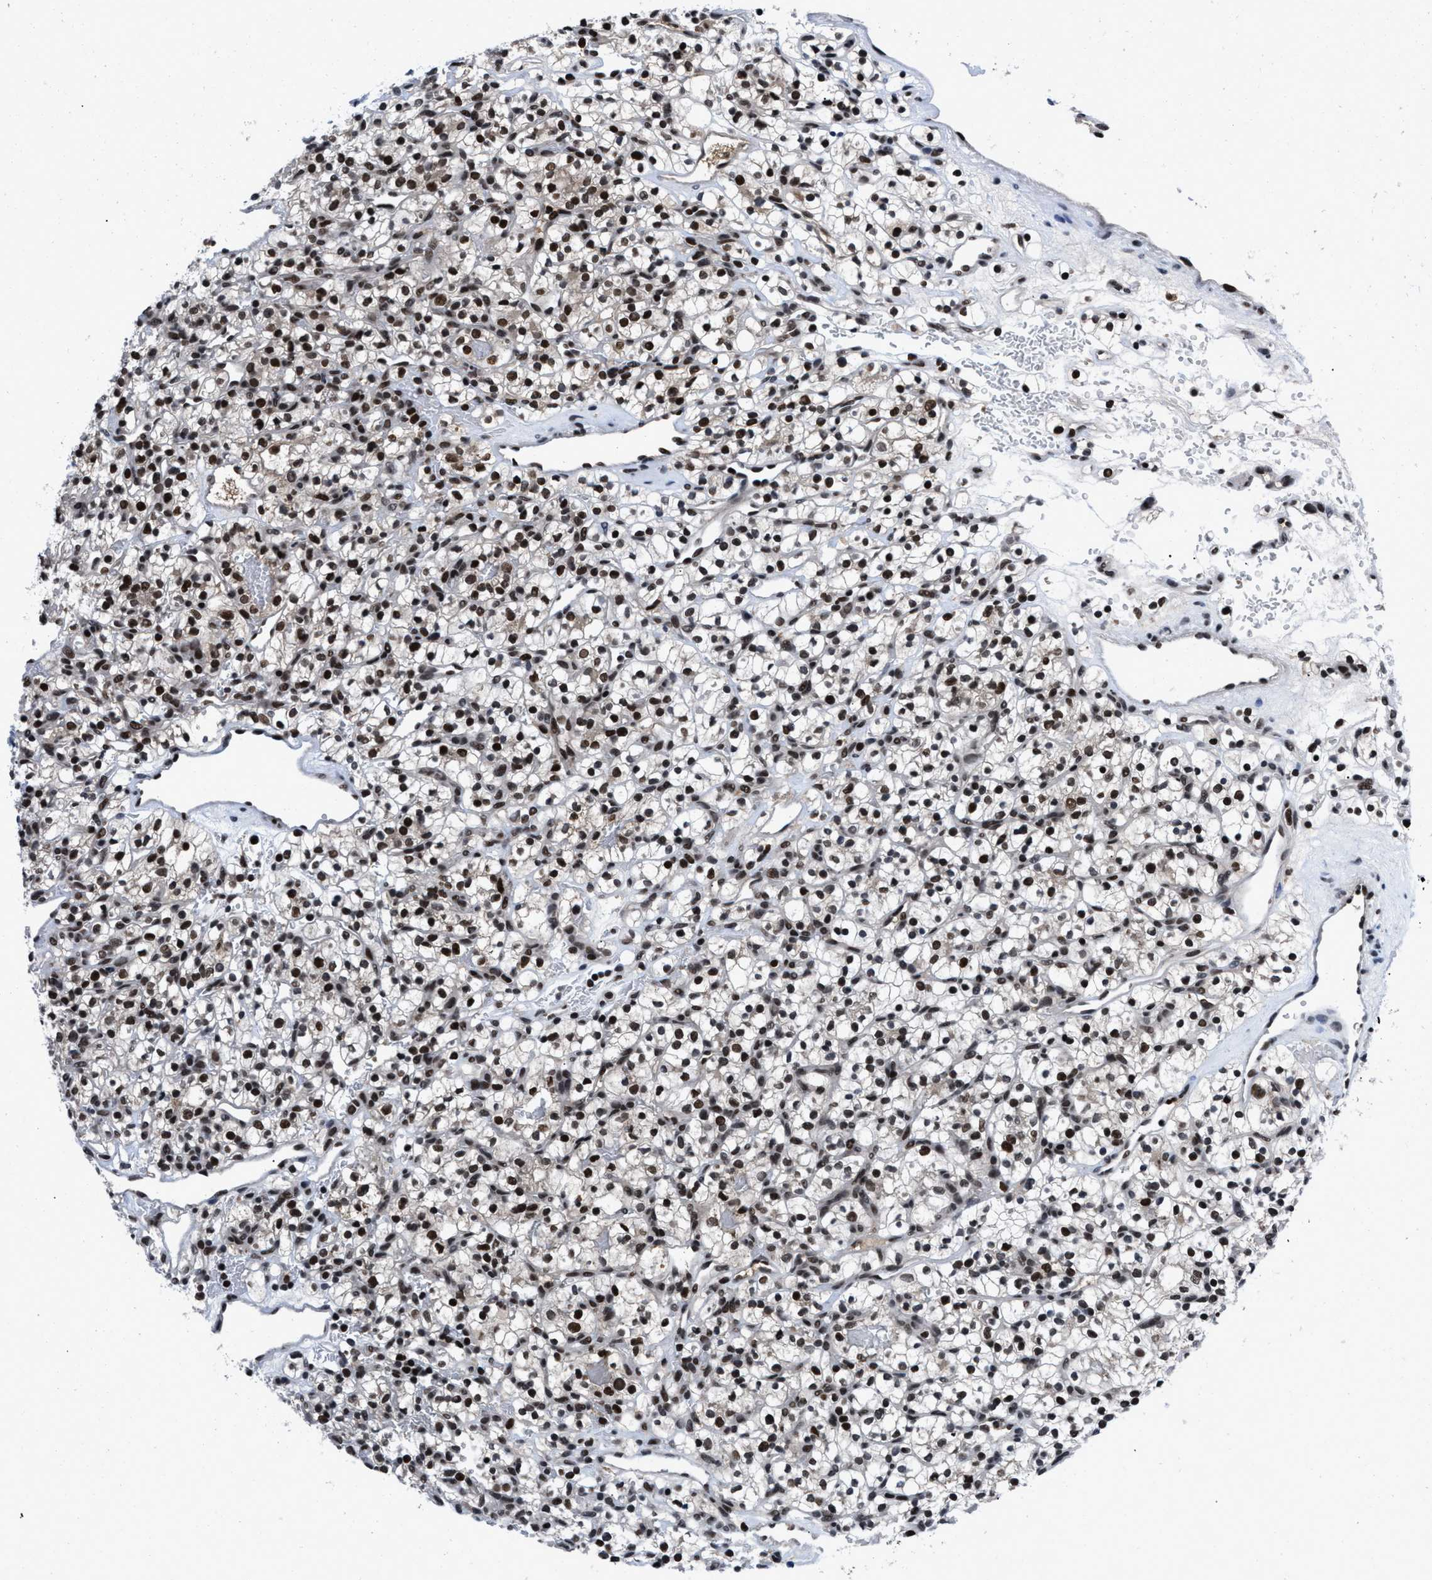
{"staining": {"intensity": "moderate", "quantity": ">75%", "location": "nuclear"}, "tissue": "renal cancer", "cell_type": "Tumor cells", "image_type": "cancer", "snomed": [{"axis": "morphology", "description": "Adenocarcinoma, NOS"}, {"axis": "topography", "description": "Kidney"}], "caption": "IHC histopathology image of neoplastic tissue: human renal cancer stained using immunohistochemistry (IHC) reveals medium levels of moderate protein expression localized specifically in the nuclear of tumor cells, appearing as a nuclear brown color.", "gene": "WDR81", "patient": {"sex": "female", "age": 57}}